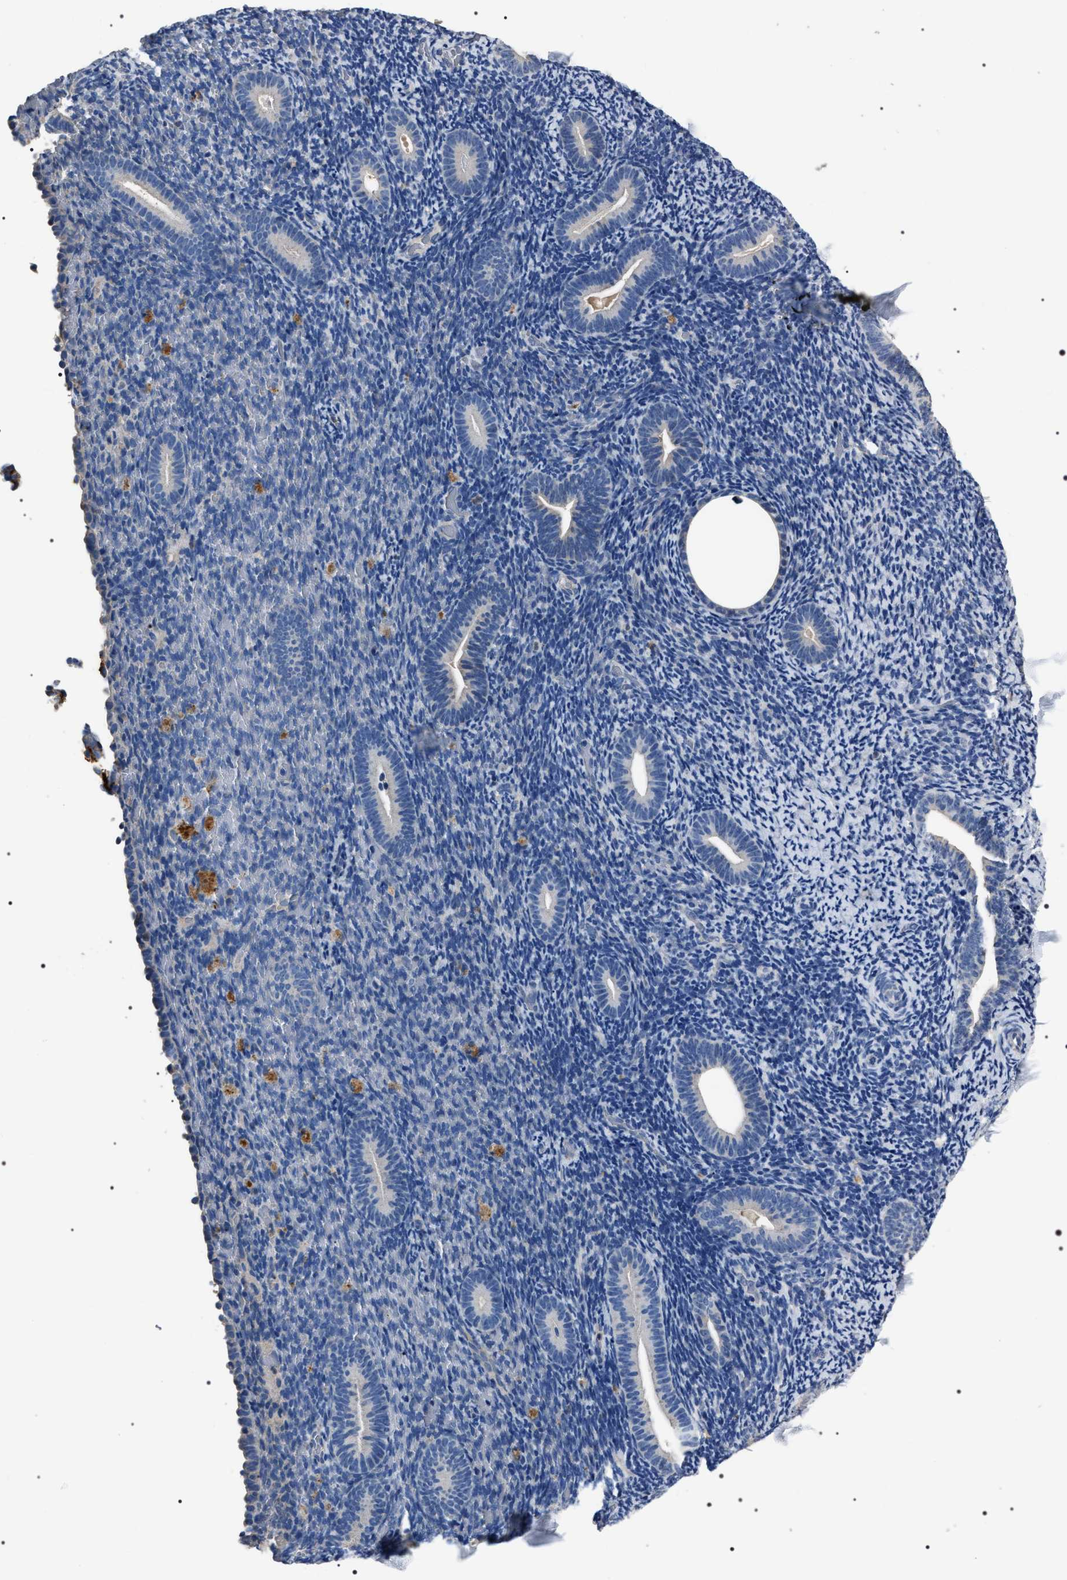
{"staining": {"intensity": "negative", "quantity": "none", "location": "none"}, "tissue": "endometrium", "cell_type": "Cells in endometrial stroma", "image_type": "normal", "snomed": [{"axis": "morphology", "description": "Normal tissue, NOS"}, {"axis": "topography", "description": "Endometrium"}], "caption": "Endometrium was stained to show a protein in brown. There is no significant positivity in cells in endometrial stroma. (Brightfield microscopy of DAB (3,3'-diaminobenzidine) IHC at high magnification).", "gene": "TRIM54", "patient": {"sex": "female", "age": 51}}